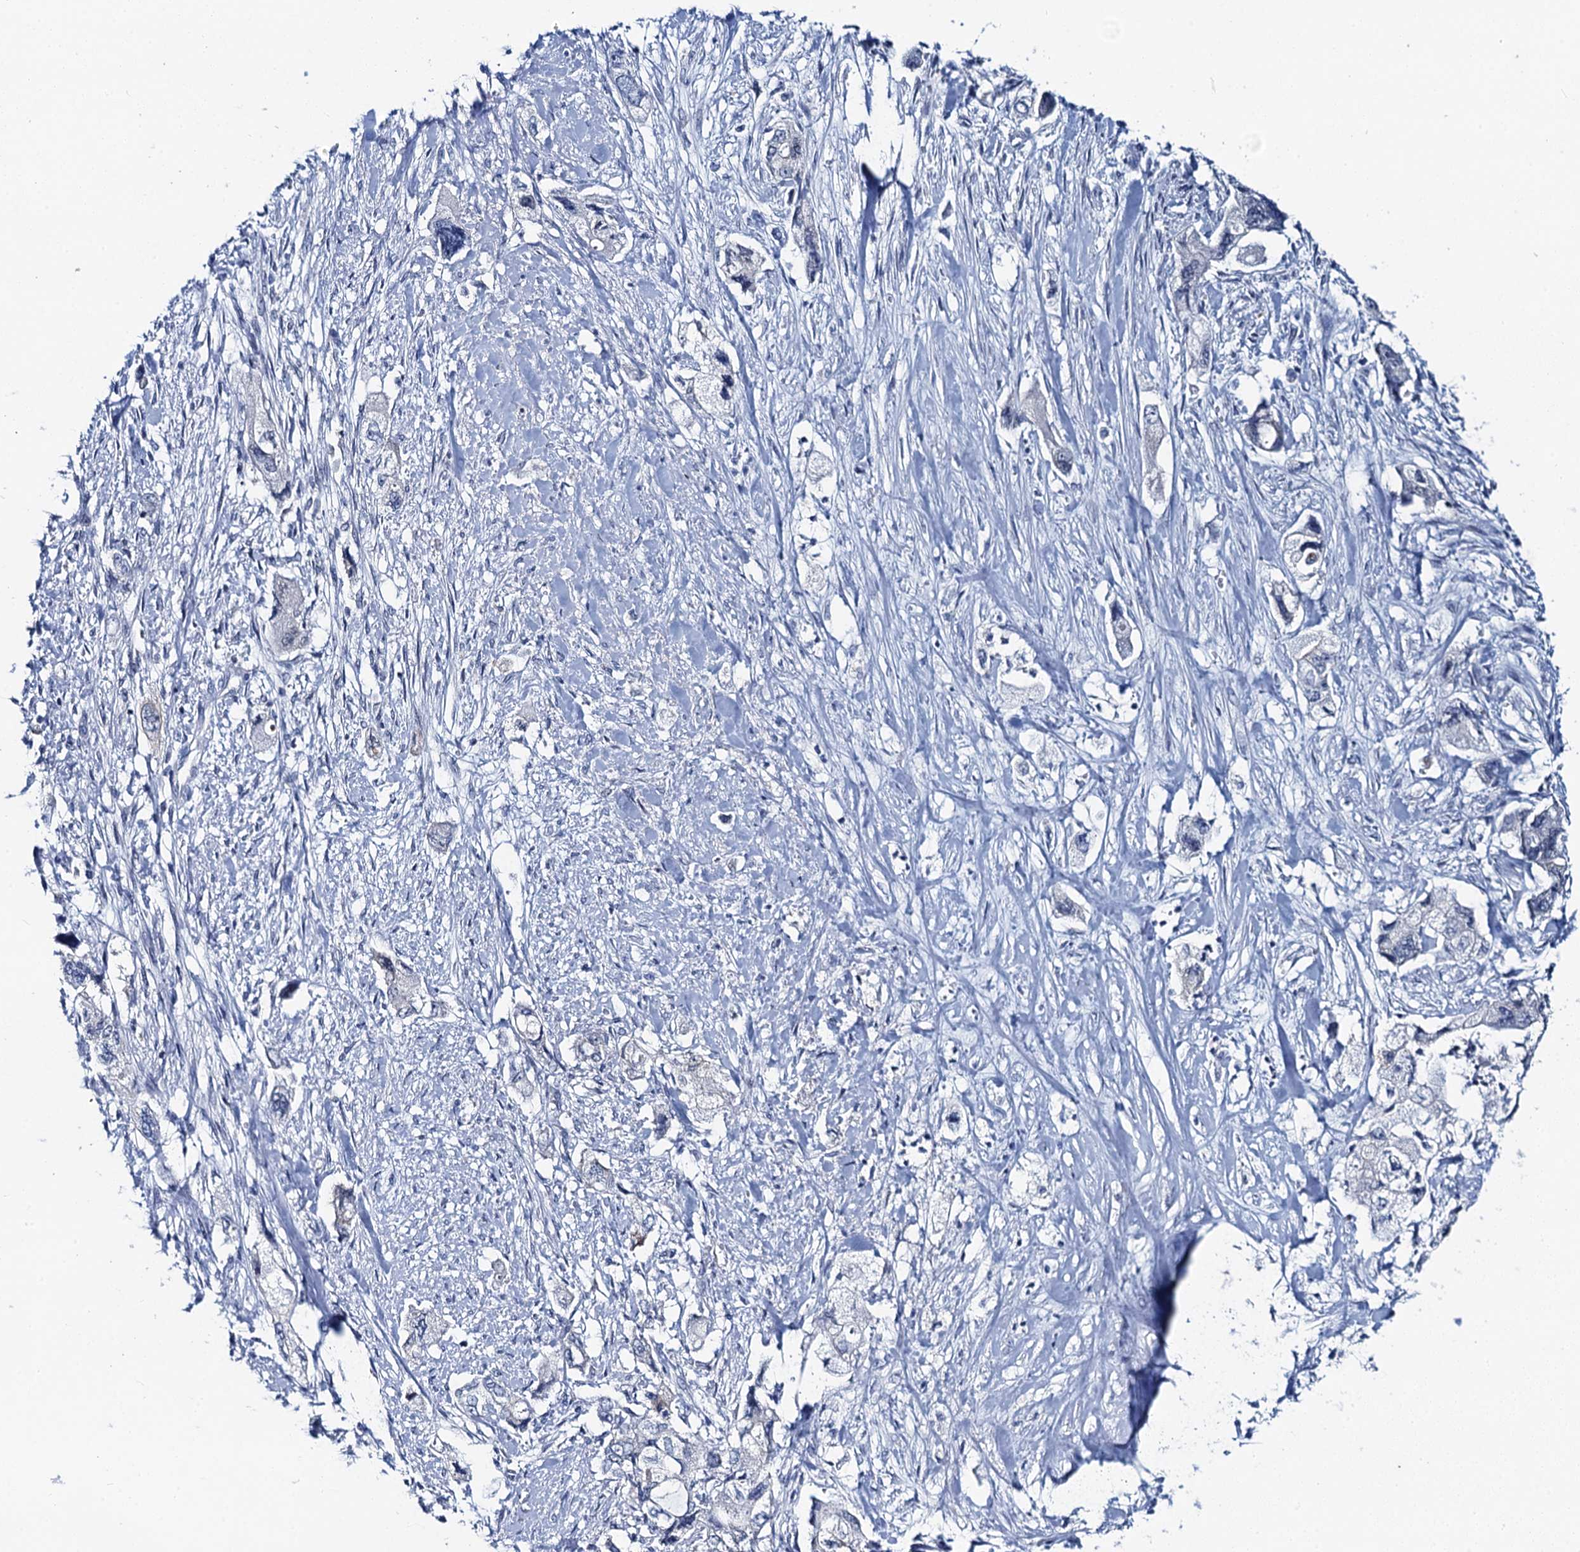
{"staining": {"intensity": "negative", "quantity": "none", "location": "none"}, "tissue": "pancreatic cancer", "cell_type": "Tumor cells", "image_type": "cancer", "snomed": [{"axis": "morphology", "description": "Adenocarcinoma, NOS"}, {"axis": "topography", "description": "Pancreas"}], "caption": "Tumor cells are negative for brown protein staining in pancreatic adenocarcinoma. (Brightfield microscopy of DAB IHC at high magnification).", "gene": "TOX3", "patient": {"sex": "female", "age": 73}}